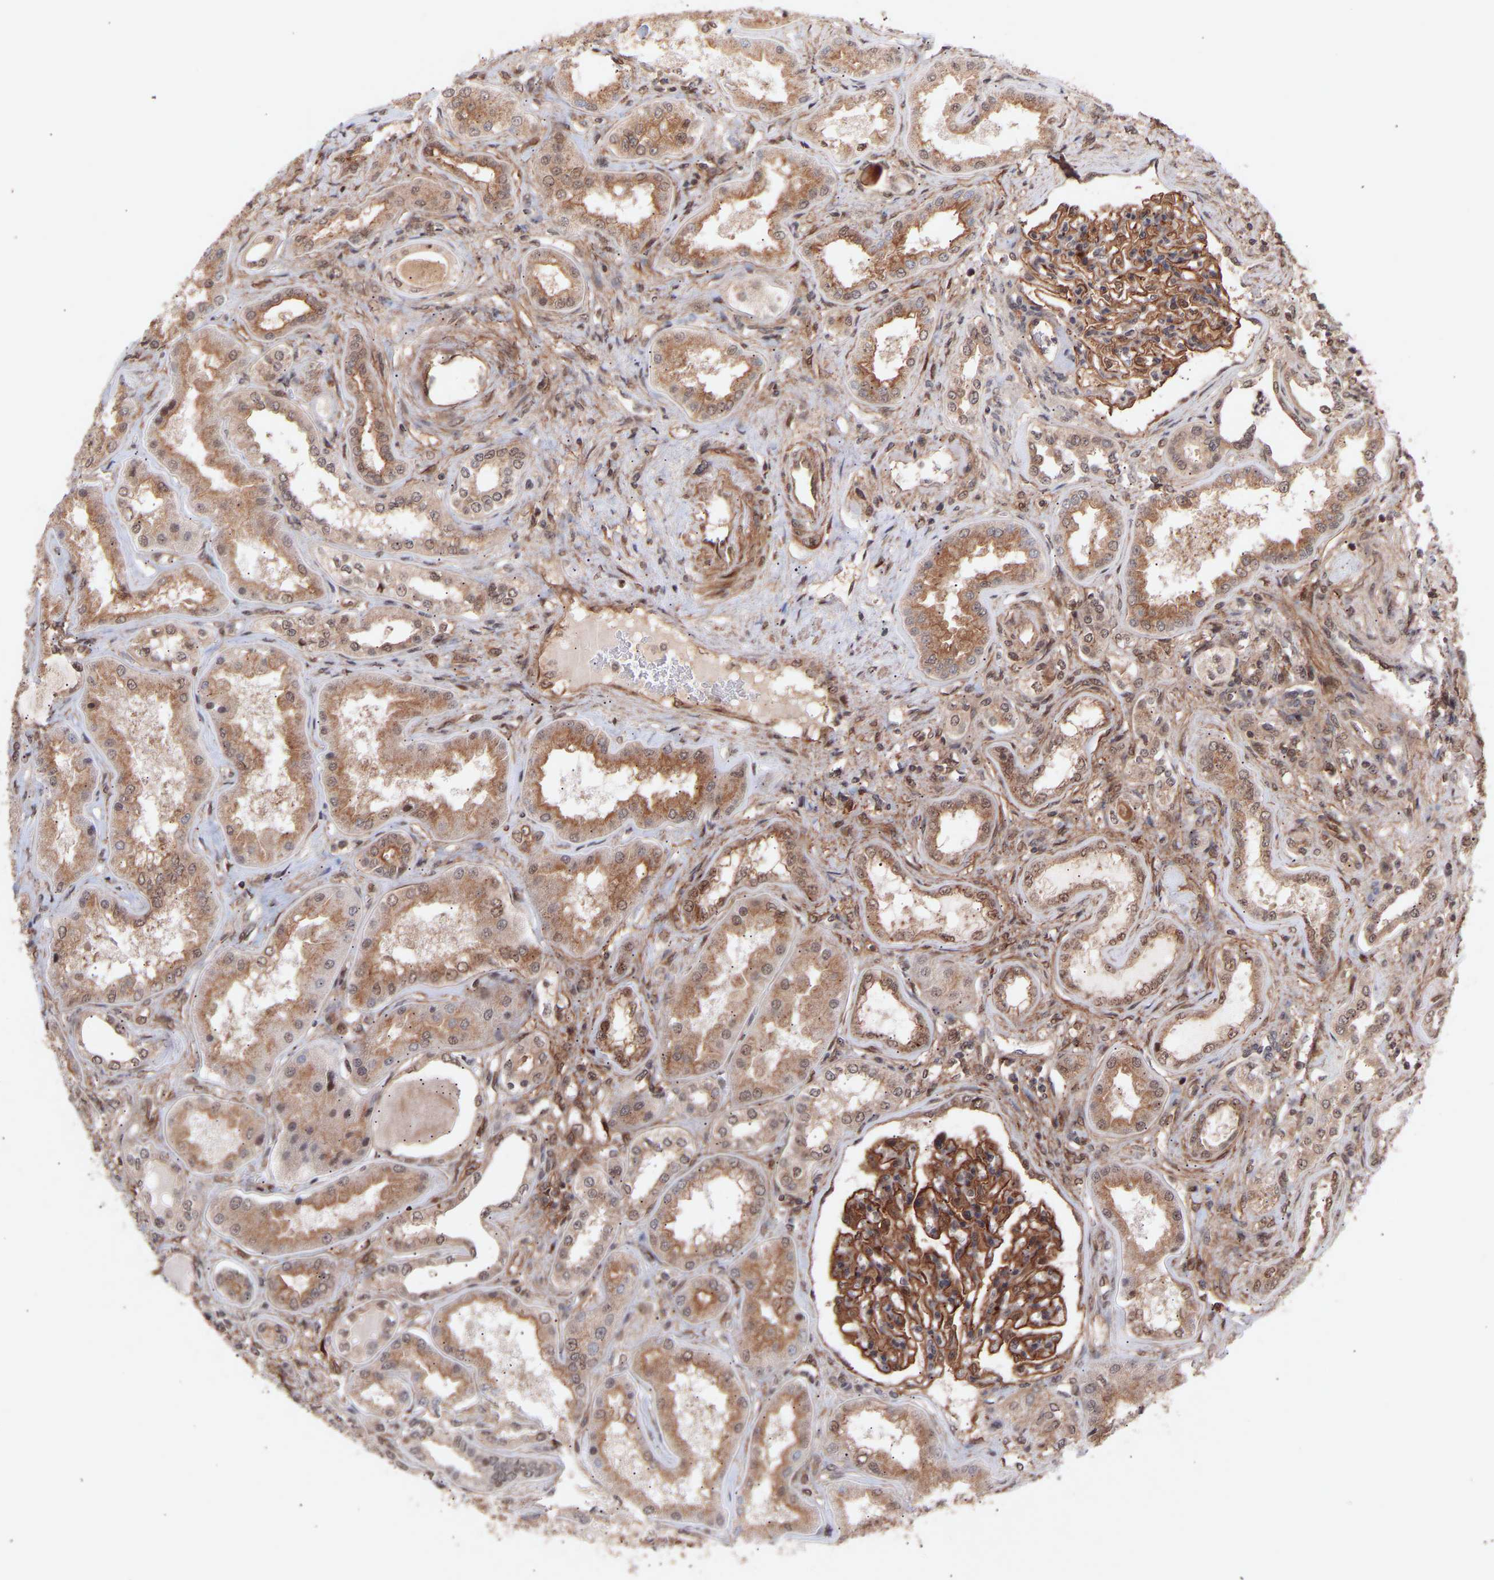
{"staining": {"intensity": "strong", "quantity": ">75%", "location": "cytoplasmic/membranous"}, "tissue": "kidney", "cell_type": "Cells in glomeruli", "image_type": "normal", "snomed": [{"axis": "morphology", "description": "Normal tissue, NOS"}, {"axis": "topography", "description": "Kidney"}], "caption": "Immunohistochemistry (IHC) of benign human kidney displays high levels of strong cytoplasmic/membranous positivity in about >75% of cells in glomeruli.", "gene": "PDLIM5", "patient": {"sex": "female", "age": 56}}